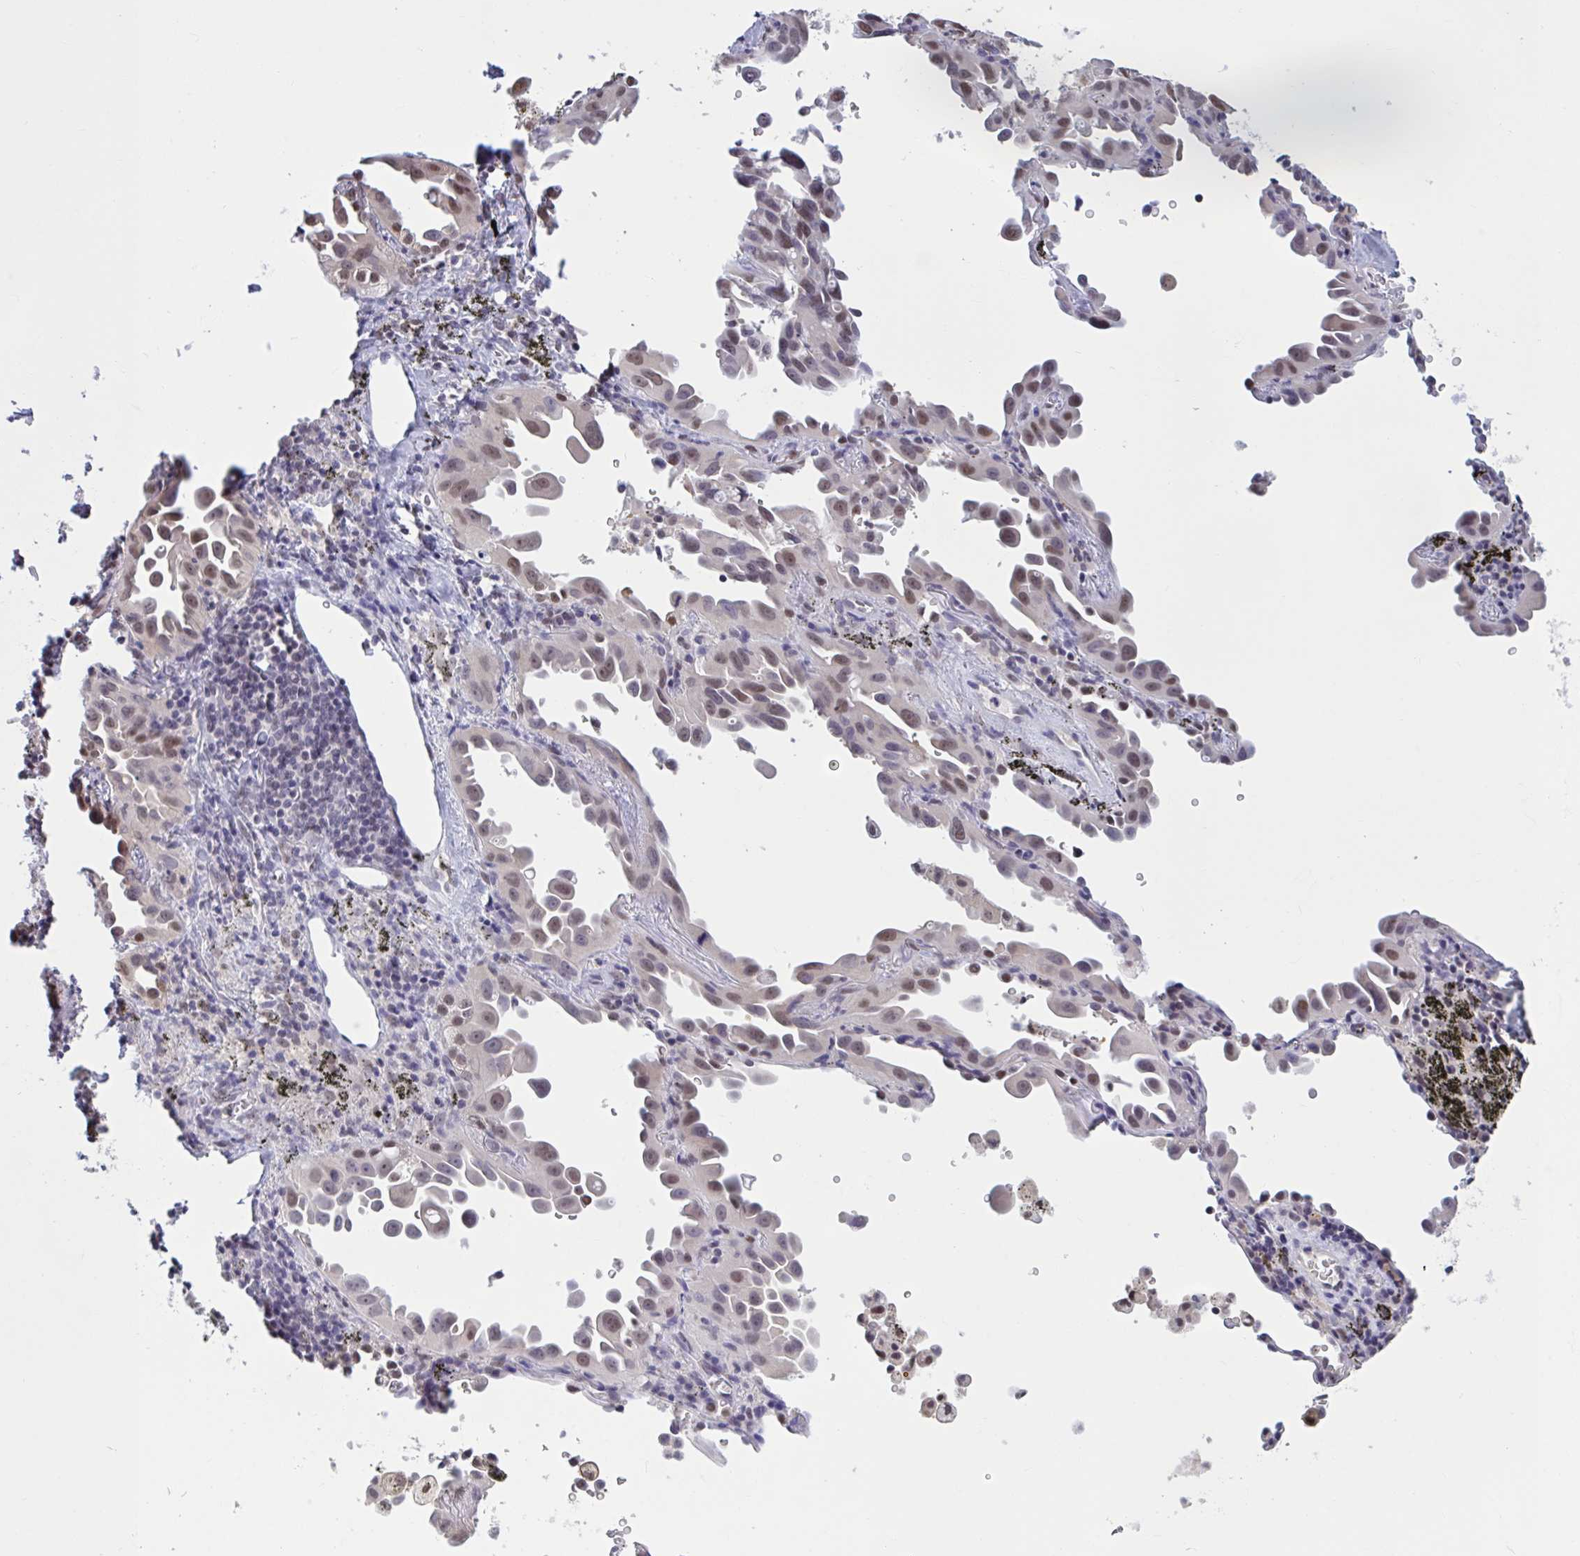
{"staining": {"intensity": "weak", "quantity": ">75%", "location": "nuclear"}, "tissue": "lung cancer", "cell_type": "Tumor cells", "image_type": "cancer", "snomed": [{"axis": "morphology", "description": "Adenocarcinoma, NOS"}, {"axis": "topography", "description": "Lung"}], "caption": "IHC histopathology image of human adenocarcinoma (lung) stained for a protein (brown), which displays low levels of weak nuclear expression in approximately >75% of tumor cells.", "gene": "RBL1", "patient": {"sex": "male", "age": 68}}